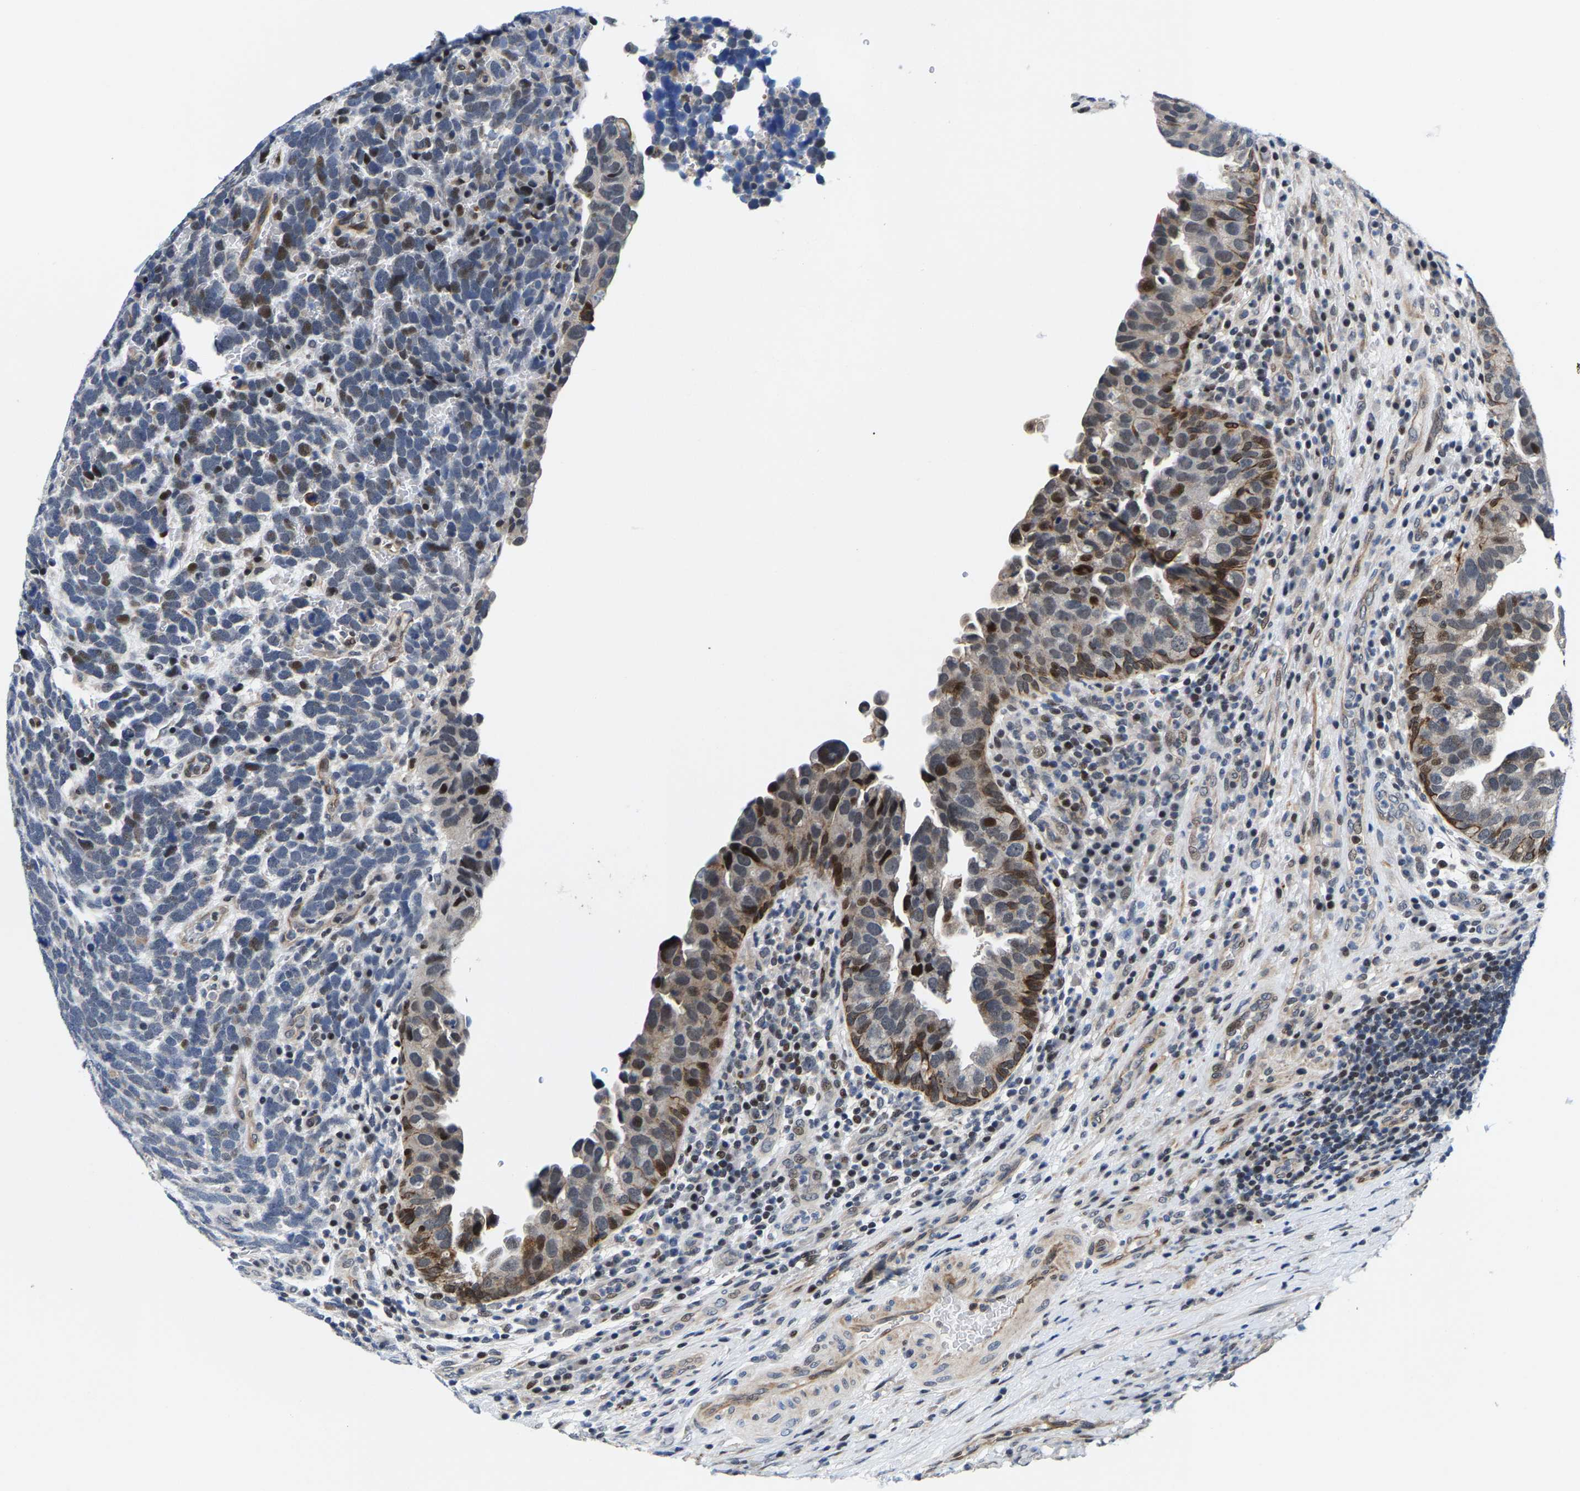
{"staining": {"intensity": "moderate", "quantity": "<25%", "location": "nuclear"}, "tissue": "urothelial cancer", "cell_type": "Tumor cells", "image_type": "cancer", "snomed": [{"axis": "morphology", "description": "Urothelial carcinoma, High grade"}, {"axis": "topography", "description": "Urinary bladder"}], "caption": "Brown immunohistochemical staining in urothelial cancer reveals moderate nuclear staining in about <25% of tumor cells.", "gene": "GTPBP10", "patient": {"sex": "female", "age": 82}}